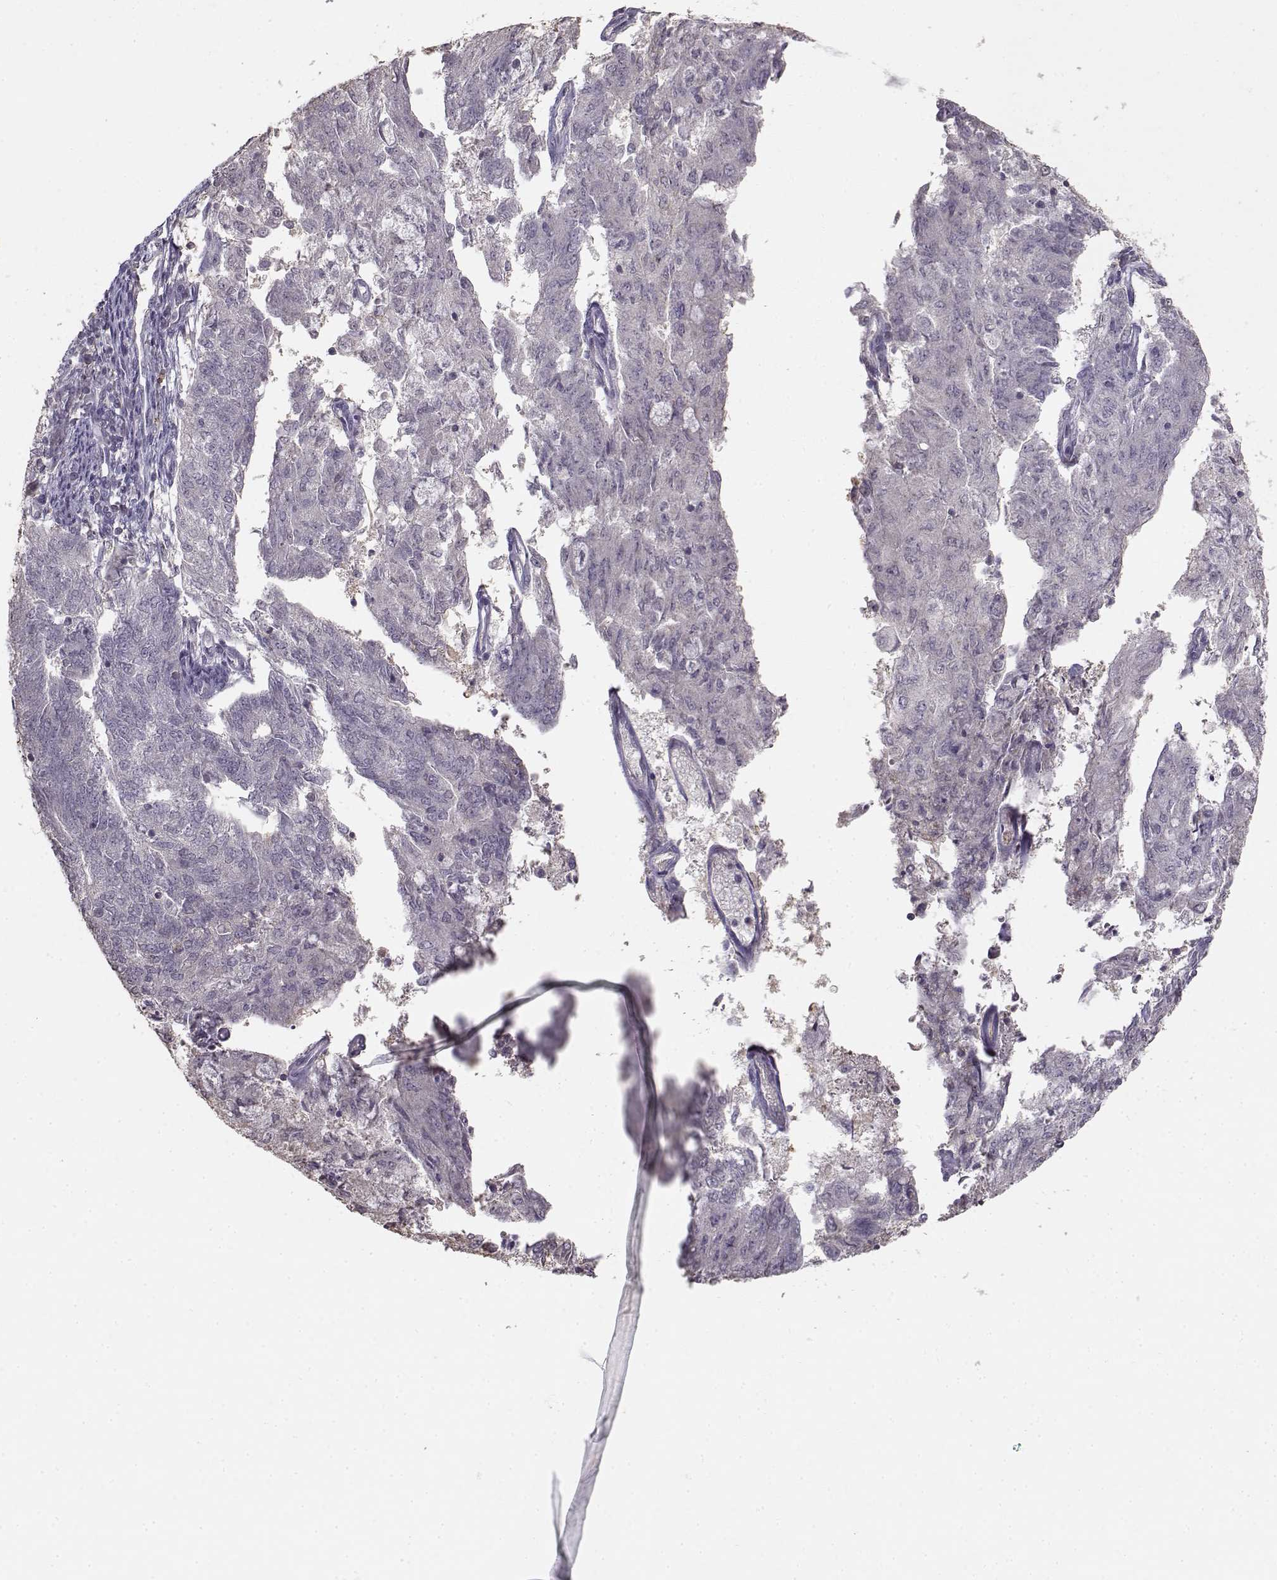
{"staining": {"intensity": "negative", "quantity": "none", "location": "none"}, "tissue": "endometrial cancer", "cell_type": "Tumor cells", "image_type": "cancer", "snomed": [{"axis": "morphology", "description": "Adenocarcinoma, NOS"}, {"axis": "topography", "description": "Endometrium"}], "caption": "Histopathology image shows no protein staining in tumor cells of endometrial adenocarcinoma tissue.", "gene": "UROC1", "patient": {"sex": "female", "age": 82}}